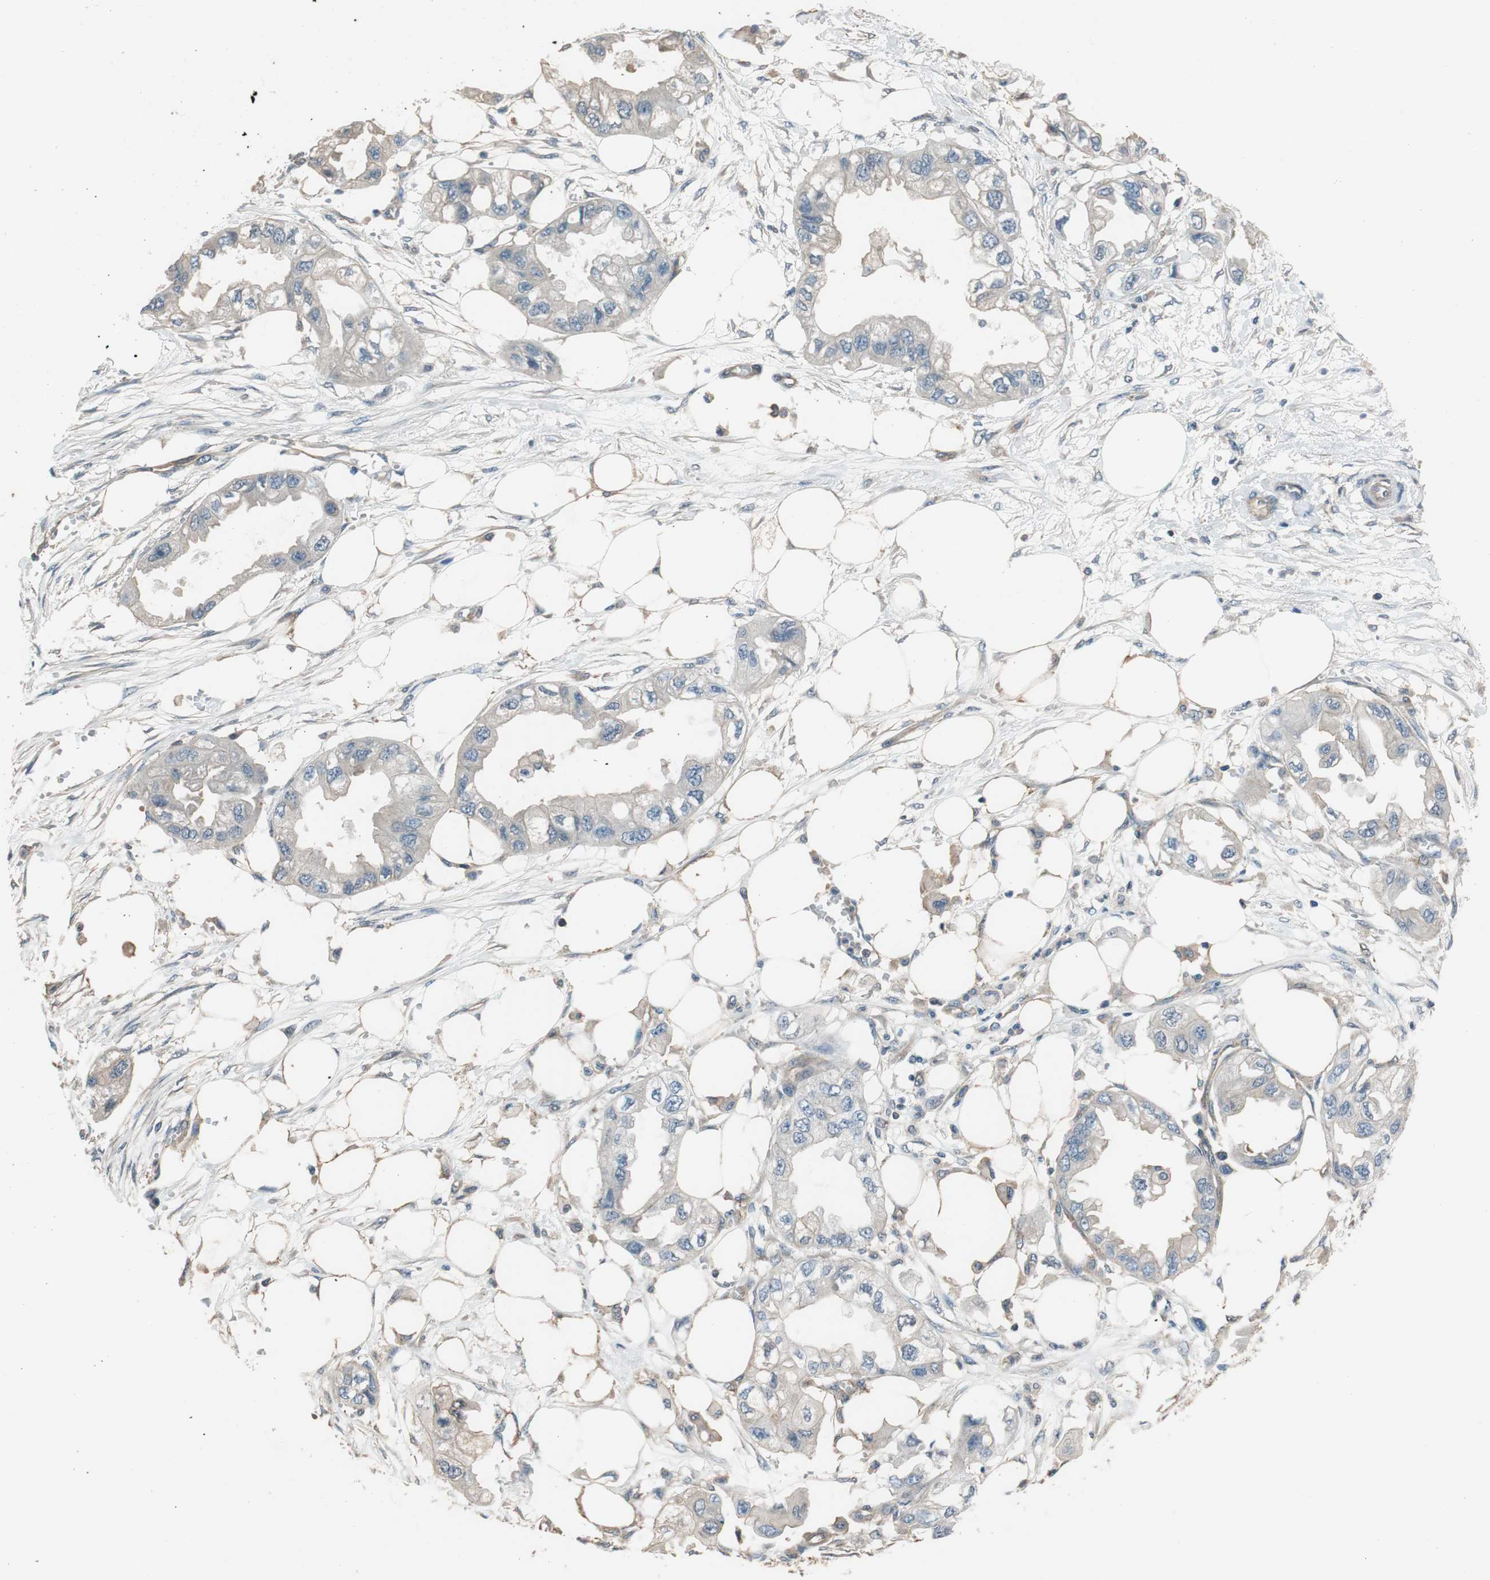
{"staining": {"intensity": "negative", "quantity": "none", "location": "none"}, "tissue": "endometrial cancer", "cell_type": "Tumor cells", "image_type": "cancer", "snomed": [{"axis": "morphology", "description": "Adenocarcinoma, NOS"}, {"axis": "topography", "description": "Endometrium"}], "caption": "This is an immunohistochemistry (IHC) photomicrograph of human endometrial cancer (adenocarcinoma). There is no staining in tumor cells.", "gene": "CALML3", "patient": {"sex": "female", "age": 67}}